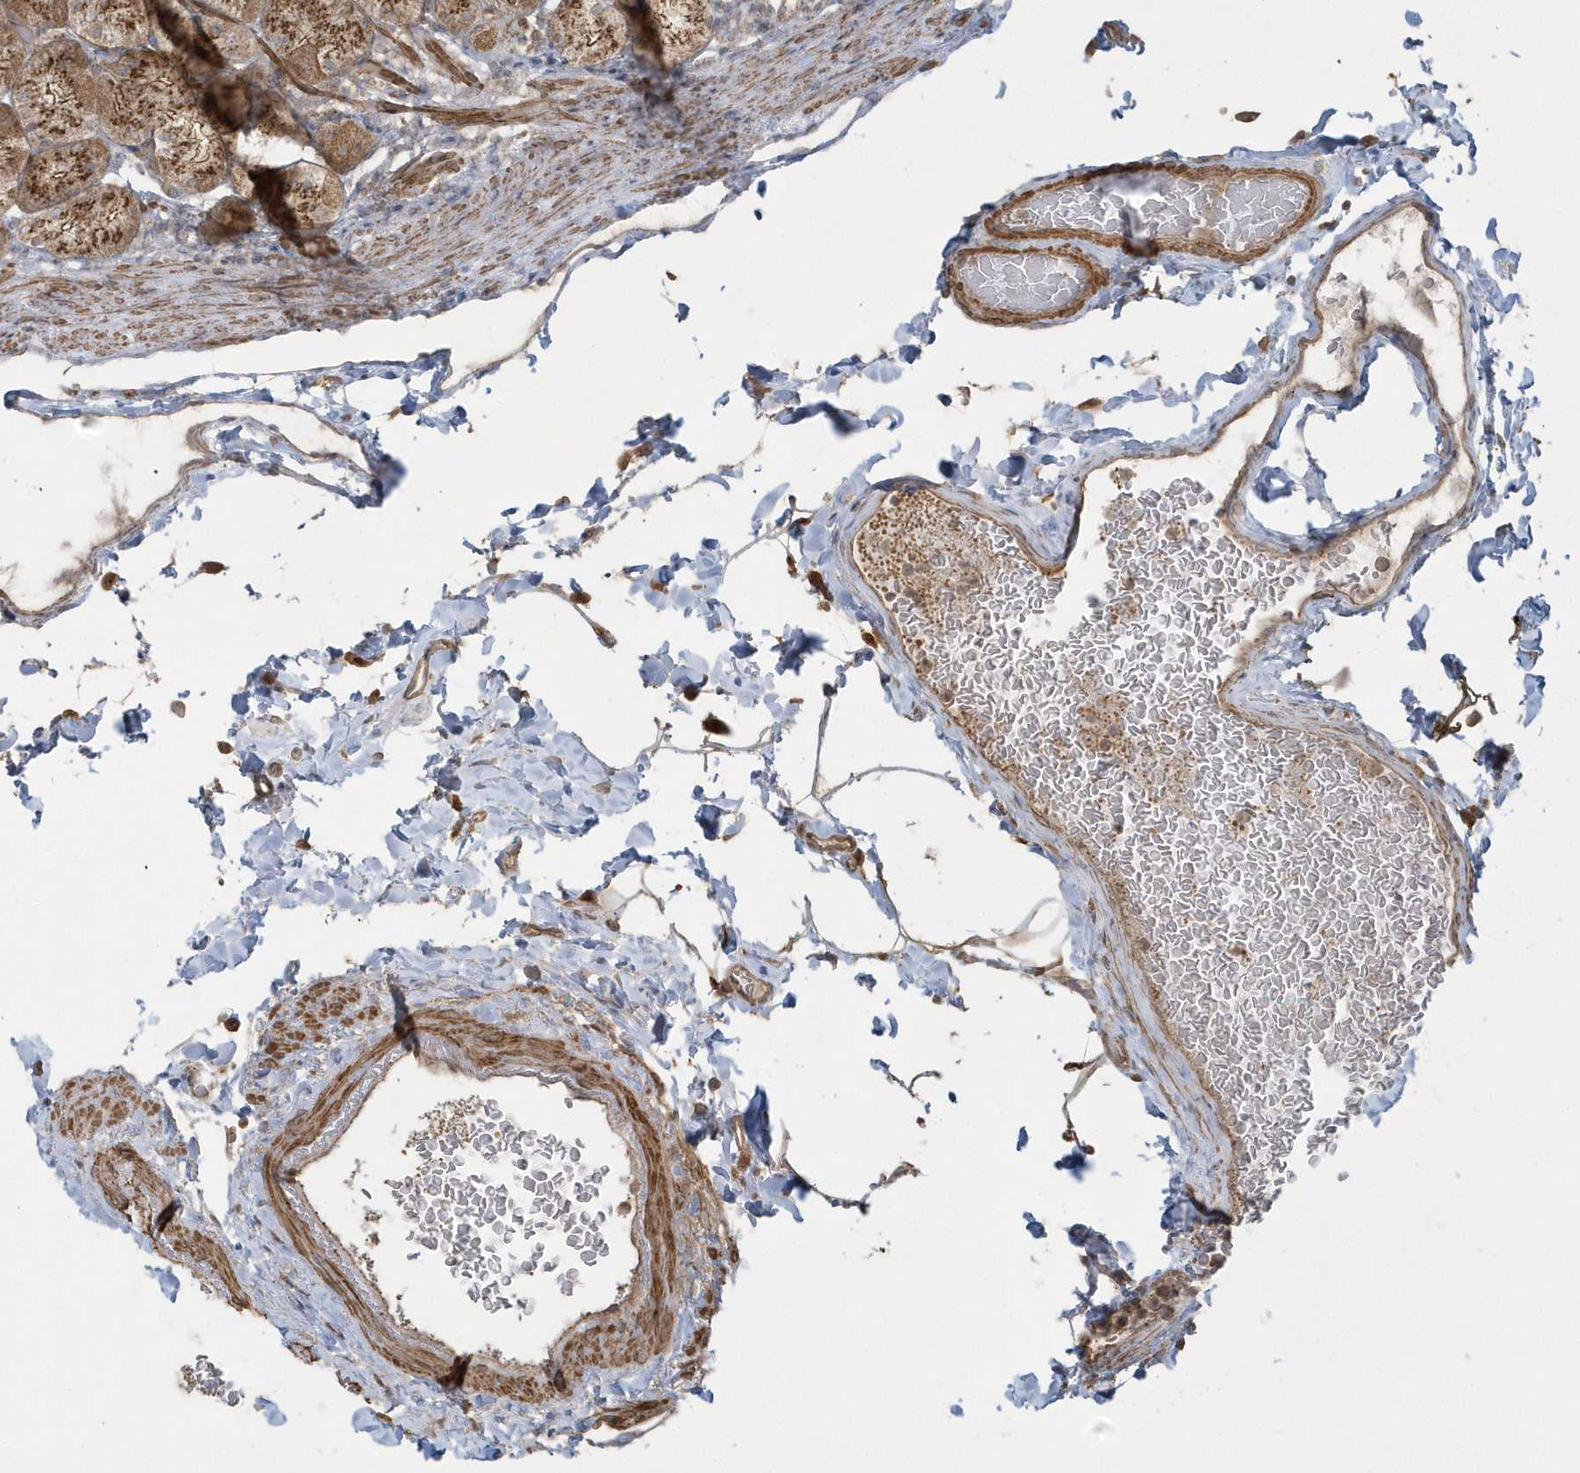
{"staining": {"intensity": "moderate", "quantity": ">75%", "location": "cytoplasmic/membranous"}, "tissue": "stomach", "cell_type": "Glandular cells", "image_type": "normal", "snomed": [{"axis": "morphology", "description": "Normal tissue, NOS"}, {"axis": "topography", "description": "Stomach, upper"}], "caption": "Approximately >75% of glandular cells in benign human stomach exhibit moderate cytoplasmic/membranous protein positivity as visualized by brown immunohistochemical staining.", "gene": "ARMC8", "patient": {"sex": "male", "age": 68}}